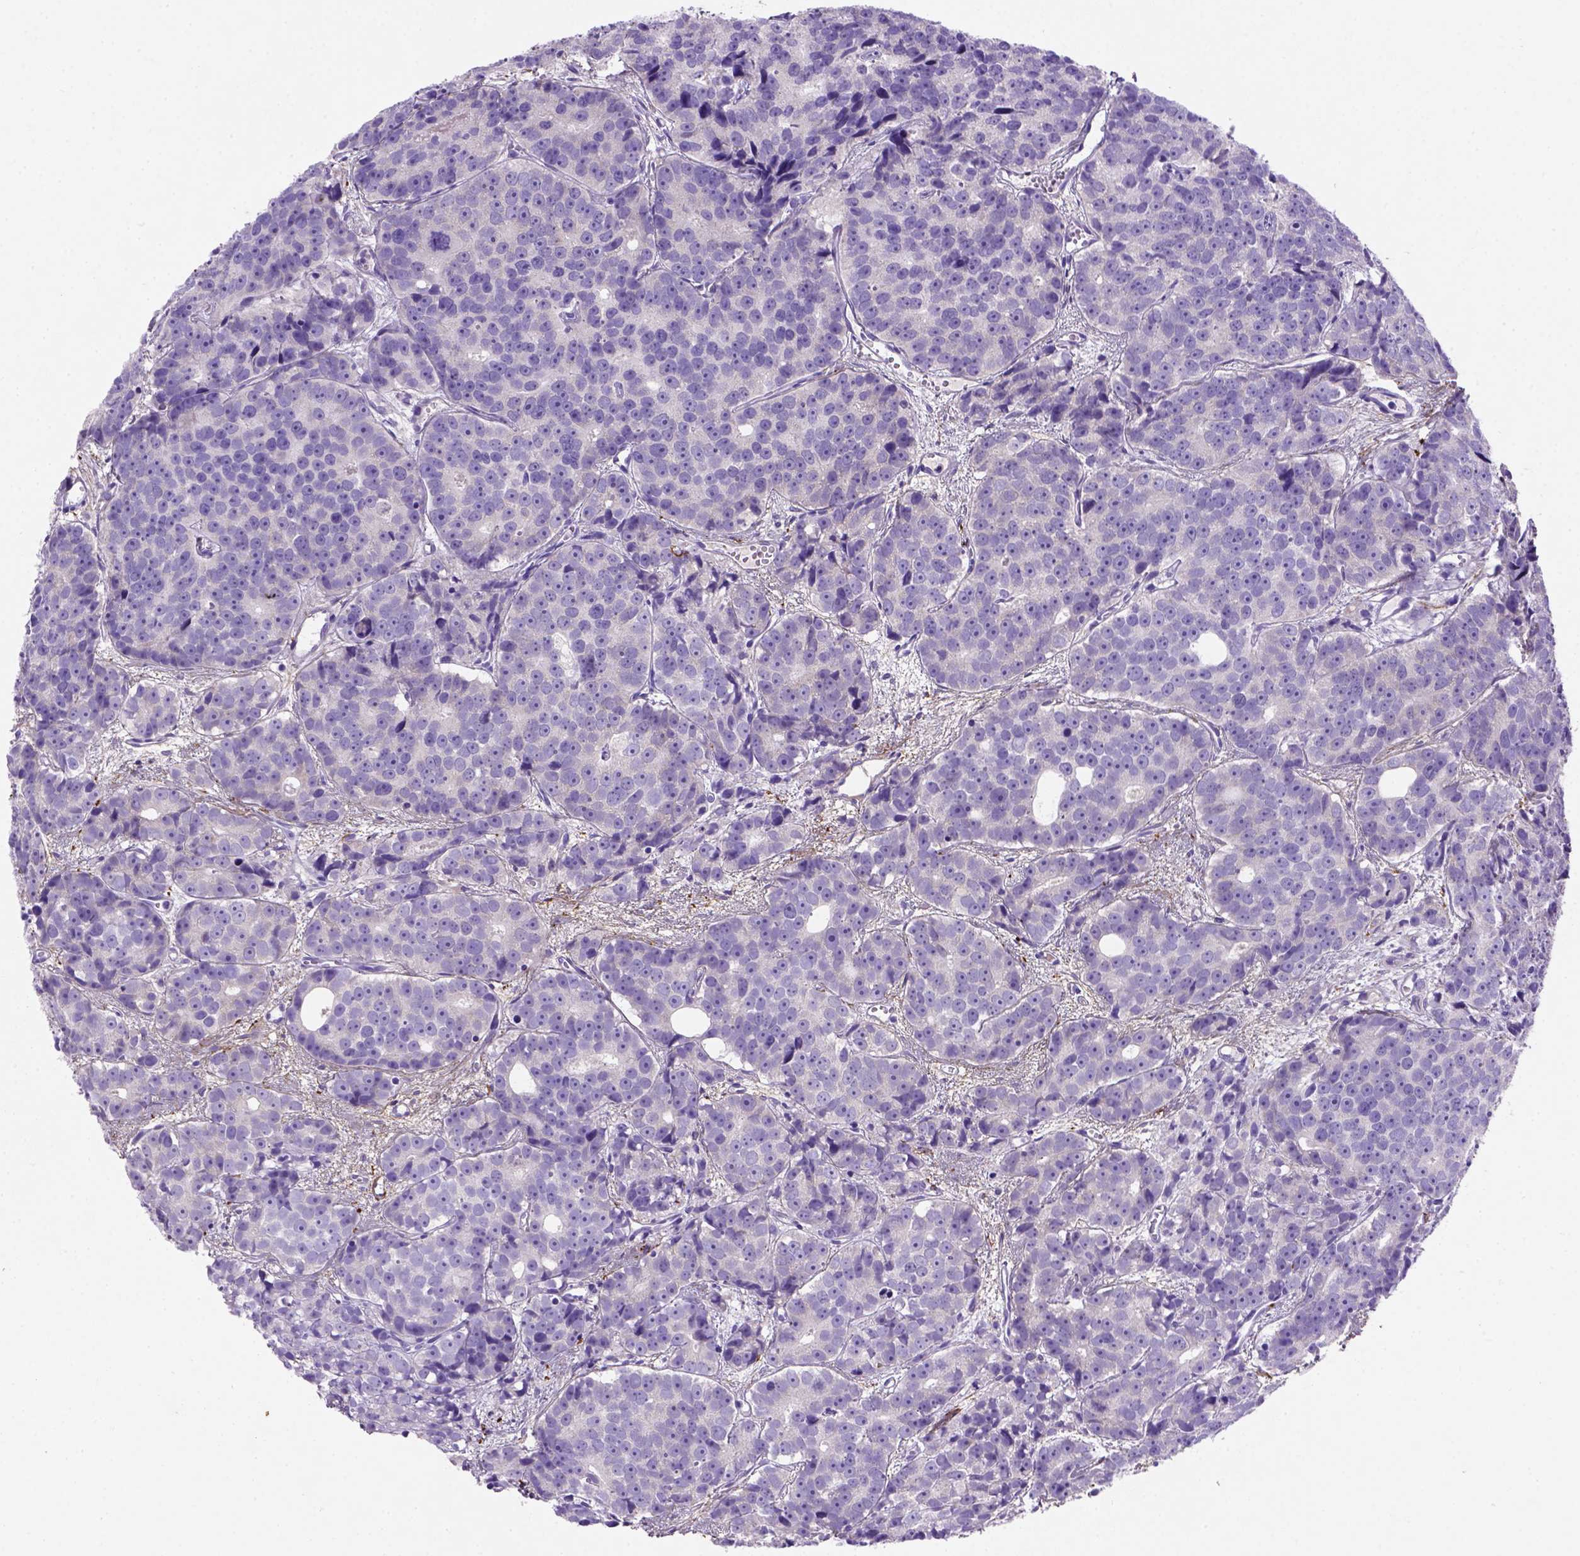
{"staining": {"intensity": "negative", "quantity": "none", "location": "none"}, "tissue": "prostate cancer", "cell_type": "Tumor cells", "image_type": "cancer", "snomed": [{"axis": "morphology", "description": "Adenocarcinoma, High grade"}, {"axis": "topography", "description": "Prostate"}], "caption": "High magnification brightfield microscopy of prostate cancer stained with DAB (3,3'-diaminobenzidine) (brown) and counterstained with hematoxylin (blue): tumor cells show no significant expression.", "gene": "SIRPD", "patient": {"sex": "male", "age": 77}}